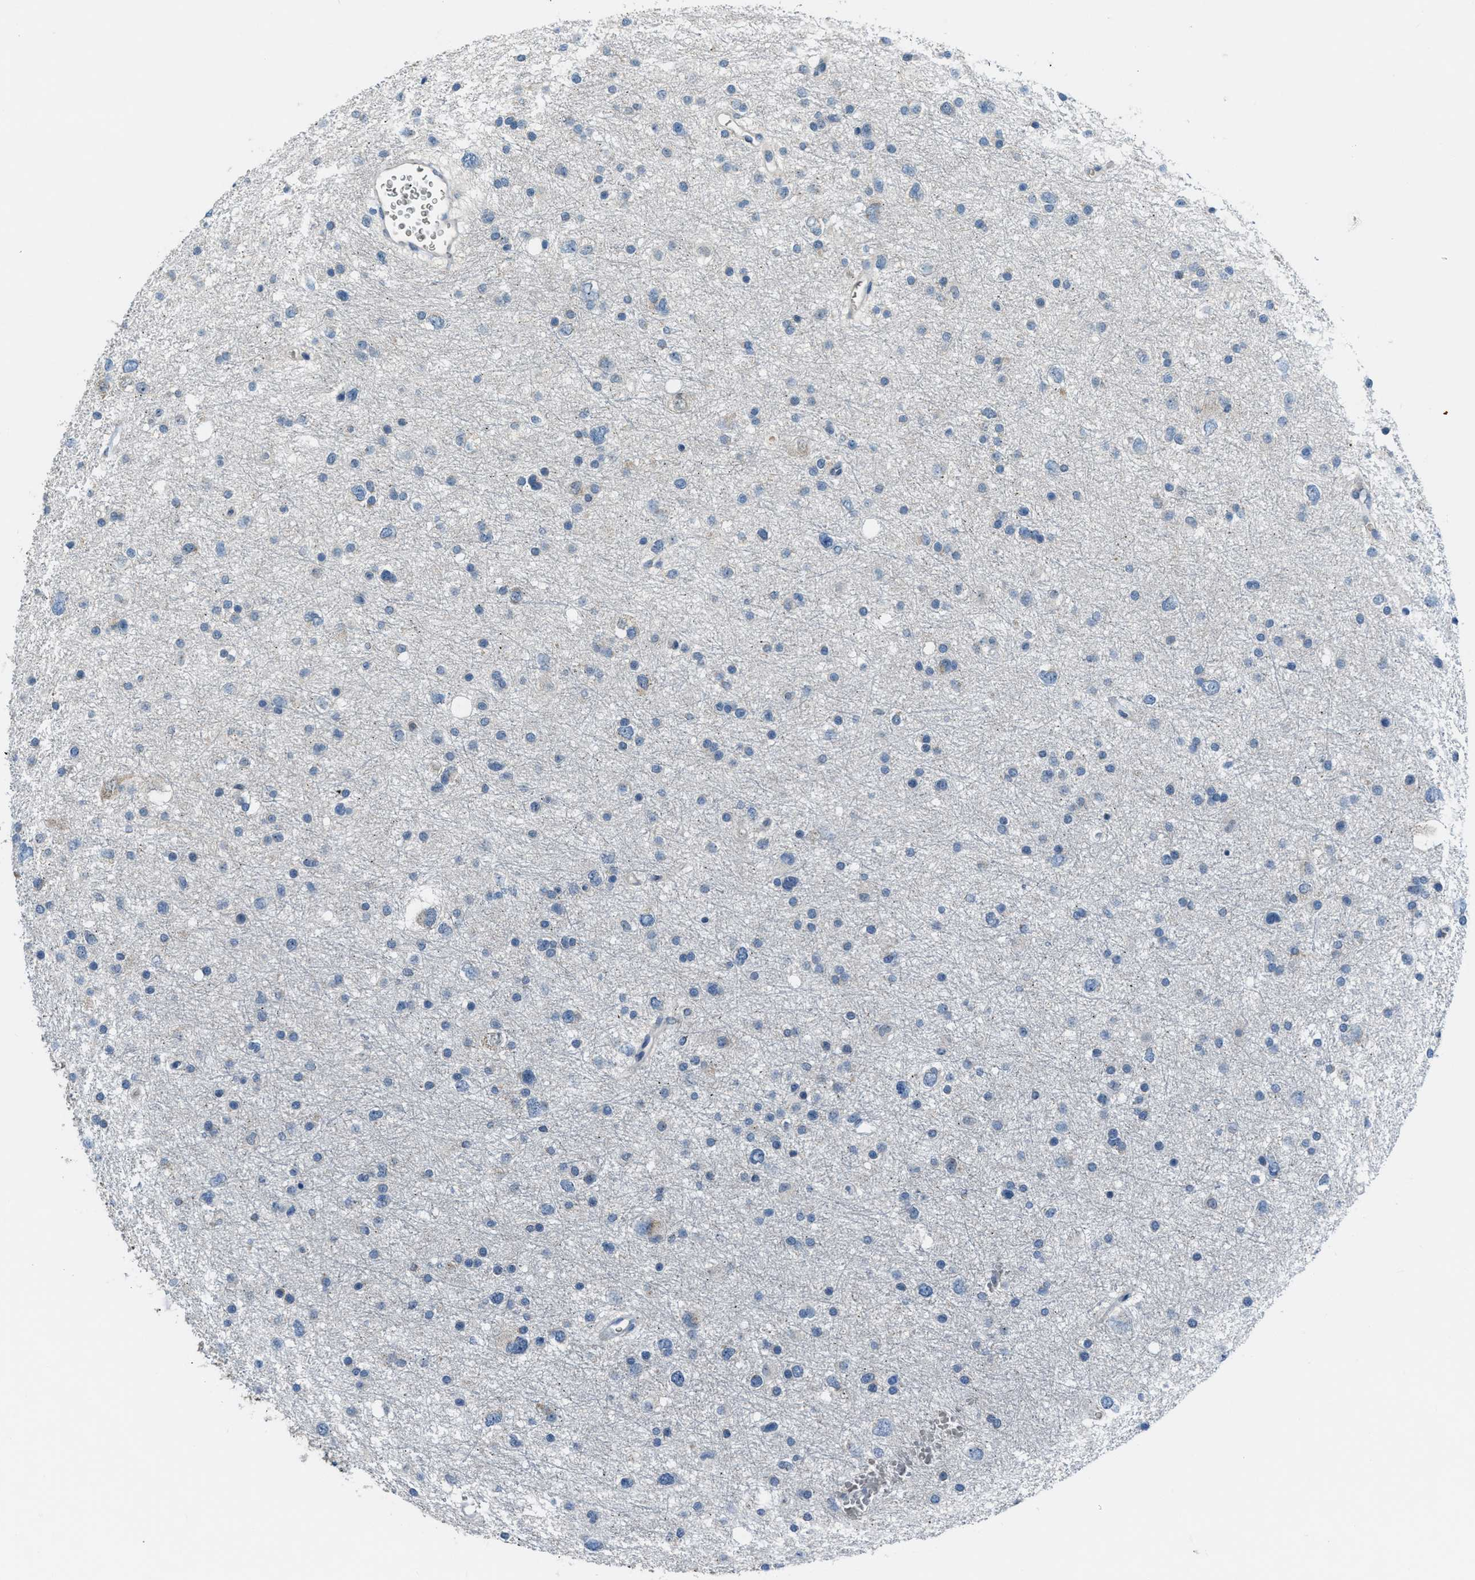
{"staining": {"intensity": "negative", "quantity": "none", "location": "none"}, "tissue": "glioma", "cell_type": "Tumor cells", "image_type": "cancer", "snomed": [{"axis": "morphology", "description": "Glioma, malignant, Low grade"}, {"axis": "topography", "description": "Brain"}], "caption": "Micrograph shows no significant protein expression in tumor cells of malignant low-grade glioma.", "gene": "CDON", "patient": {"sex": "female", "age": 37}}